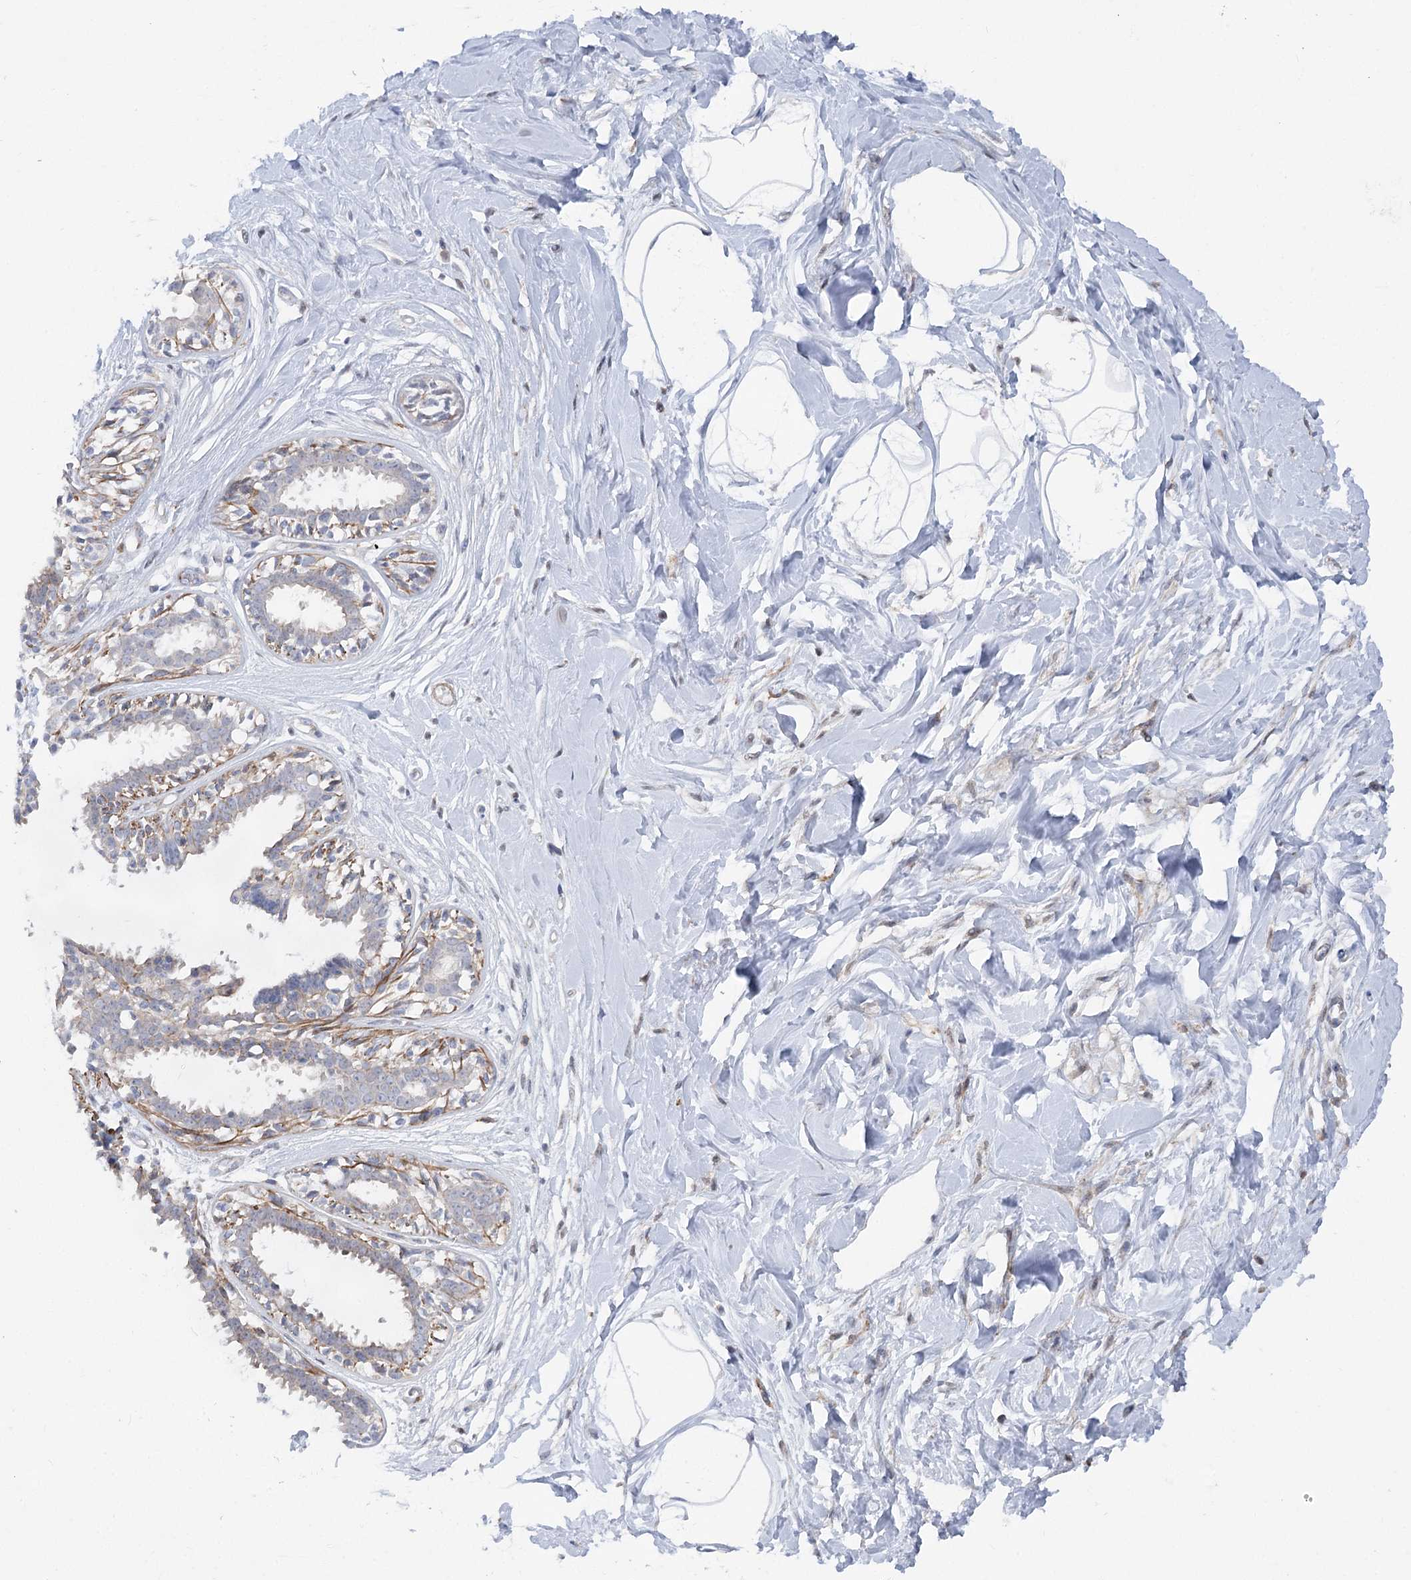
{"staining": {"intensity": "negative", "quantity": "none", "location": "none"}, "tissue": "breast", "cell_type": "Adipocytes", "image_type": "normal", "snomed": [{"axis": "morphology", "description": "Normal tissue, NOS"}, {"axis": "topography", "description": "Breast"}], "caption": "High power microscopy micrograph of an IHC image of unremarkable breast, revealing no significant positivity in adipocytes.", "gene": "LARP1B", "patient": {"sex": "female", "age": 45}}